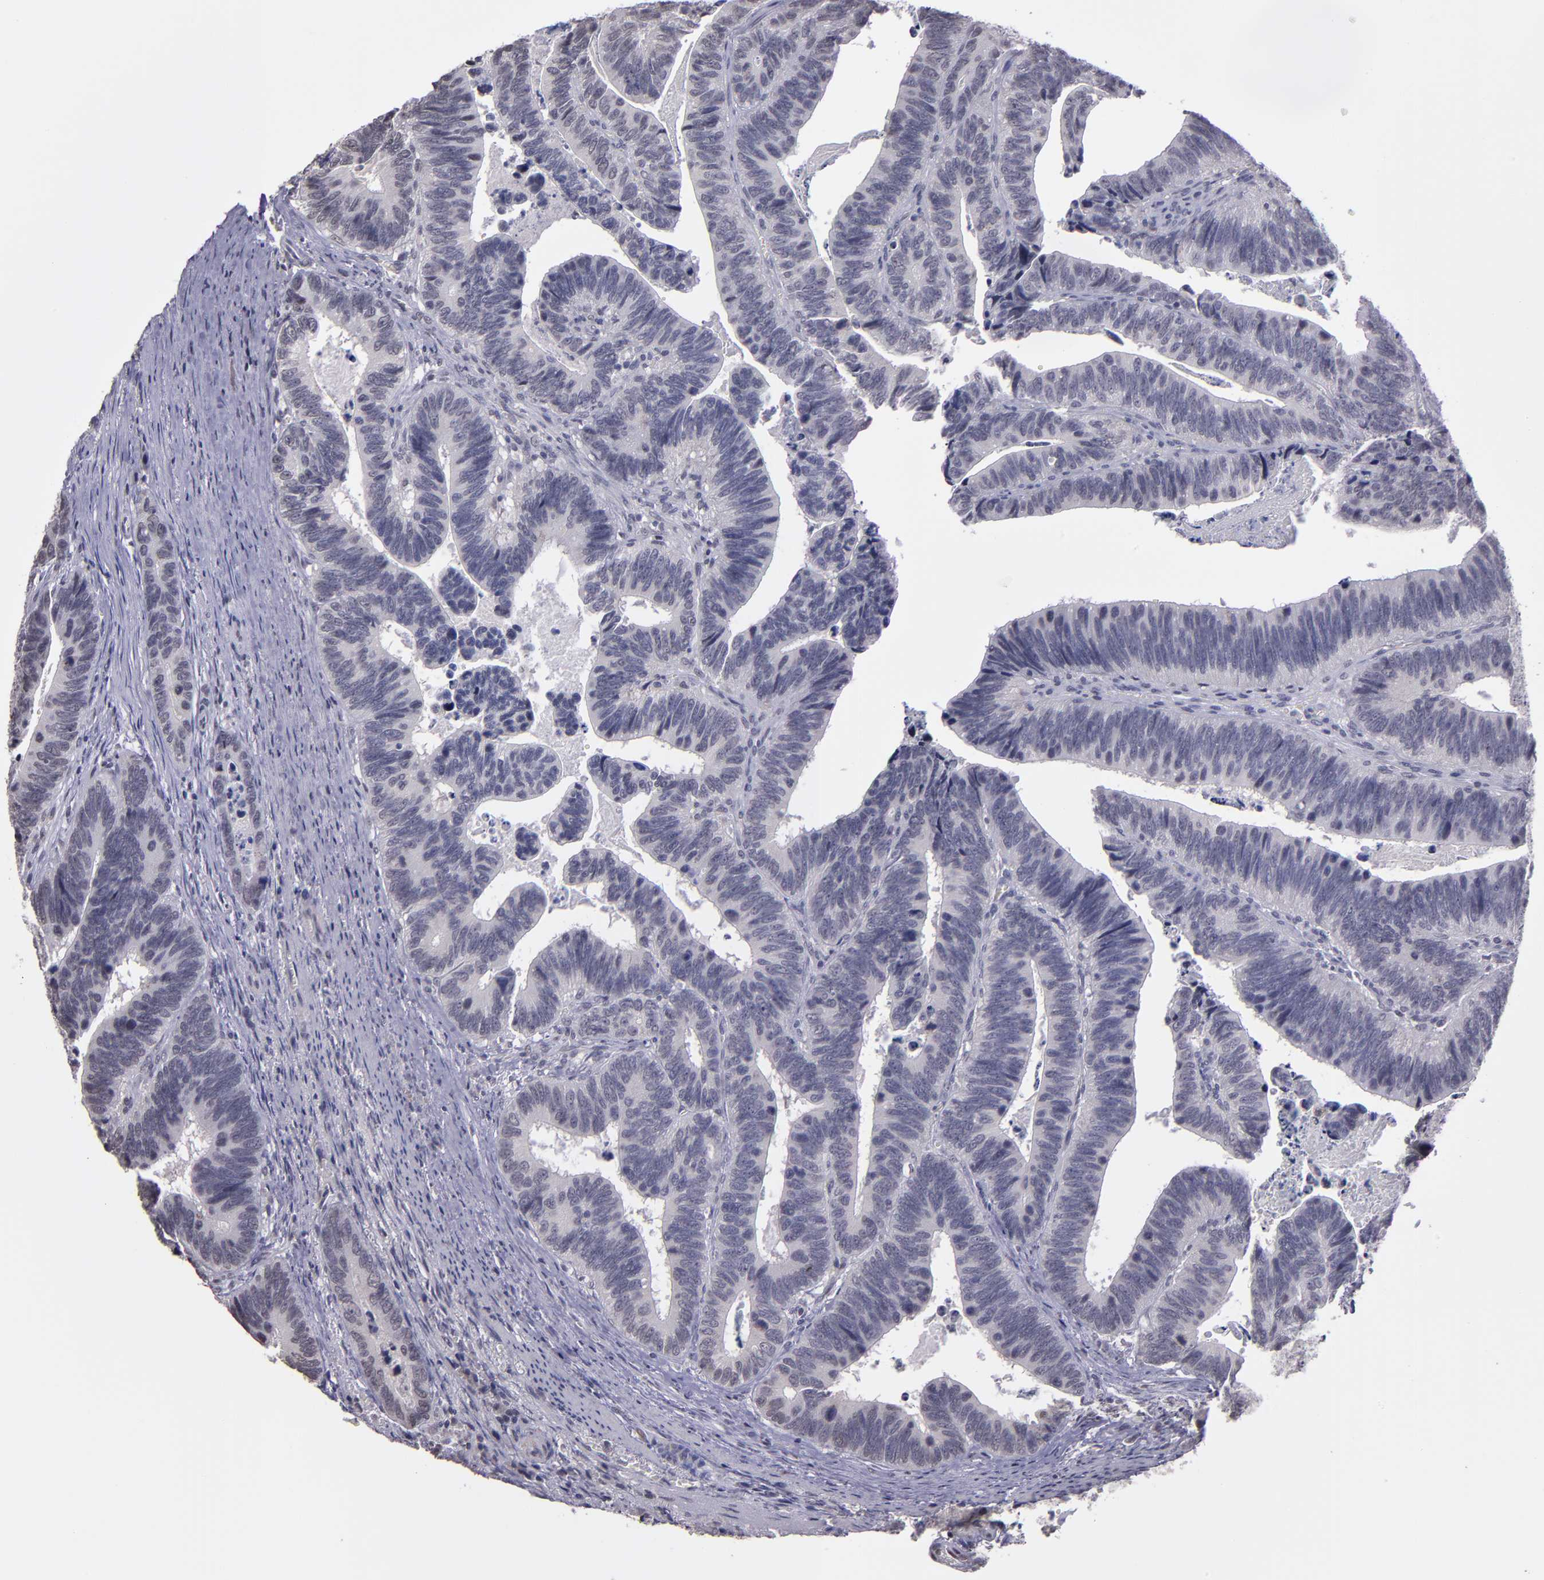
{"staining": {"intensity": "weak", "quantity": "<25%", "location": "nuclear"}, "tissue": "colorectal cancer", "cell_type": "Tumor cells", "image_type": "cancer", "snomed": [{"axis": "morphology", "description": "Adenocarcinoma, NOS"}, {"axis": "topography", "description": "Colon"}], "caption": "A micrograph of colorectal cancer stained for a protein demonstrates no brown staining in tumor cells.", "gene": "NRXN3", "patient": {"sex": "male", "age": 72}}